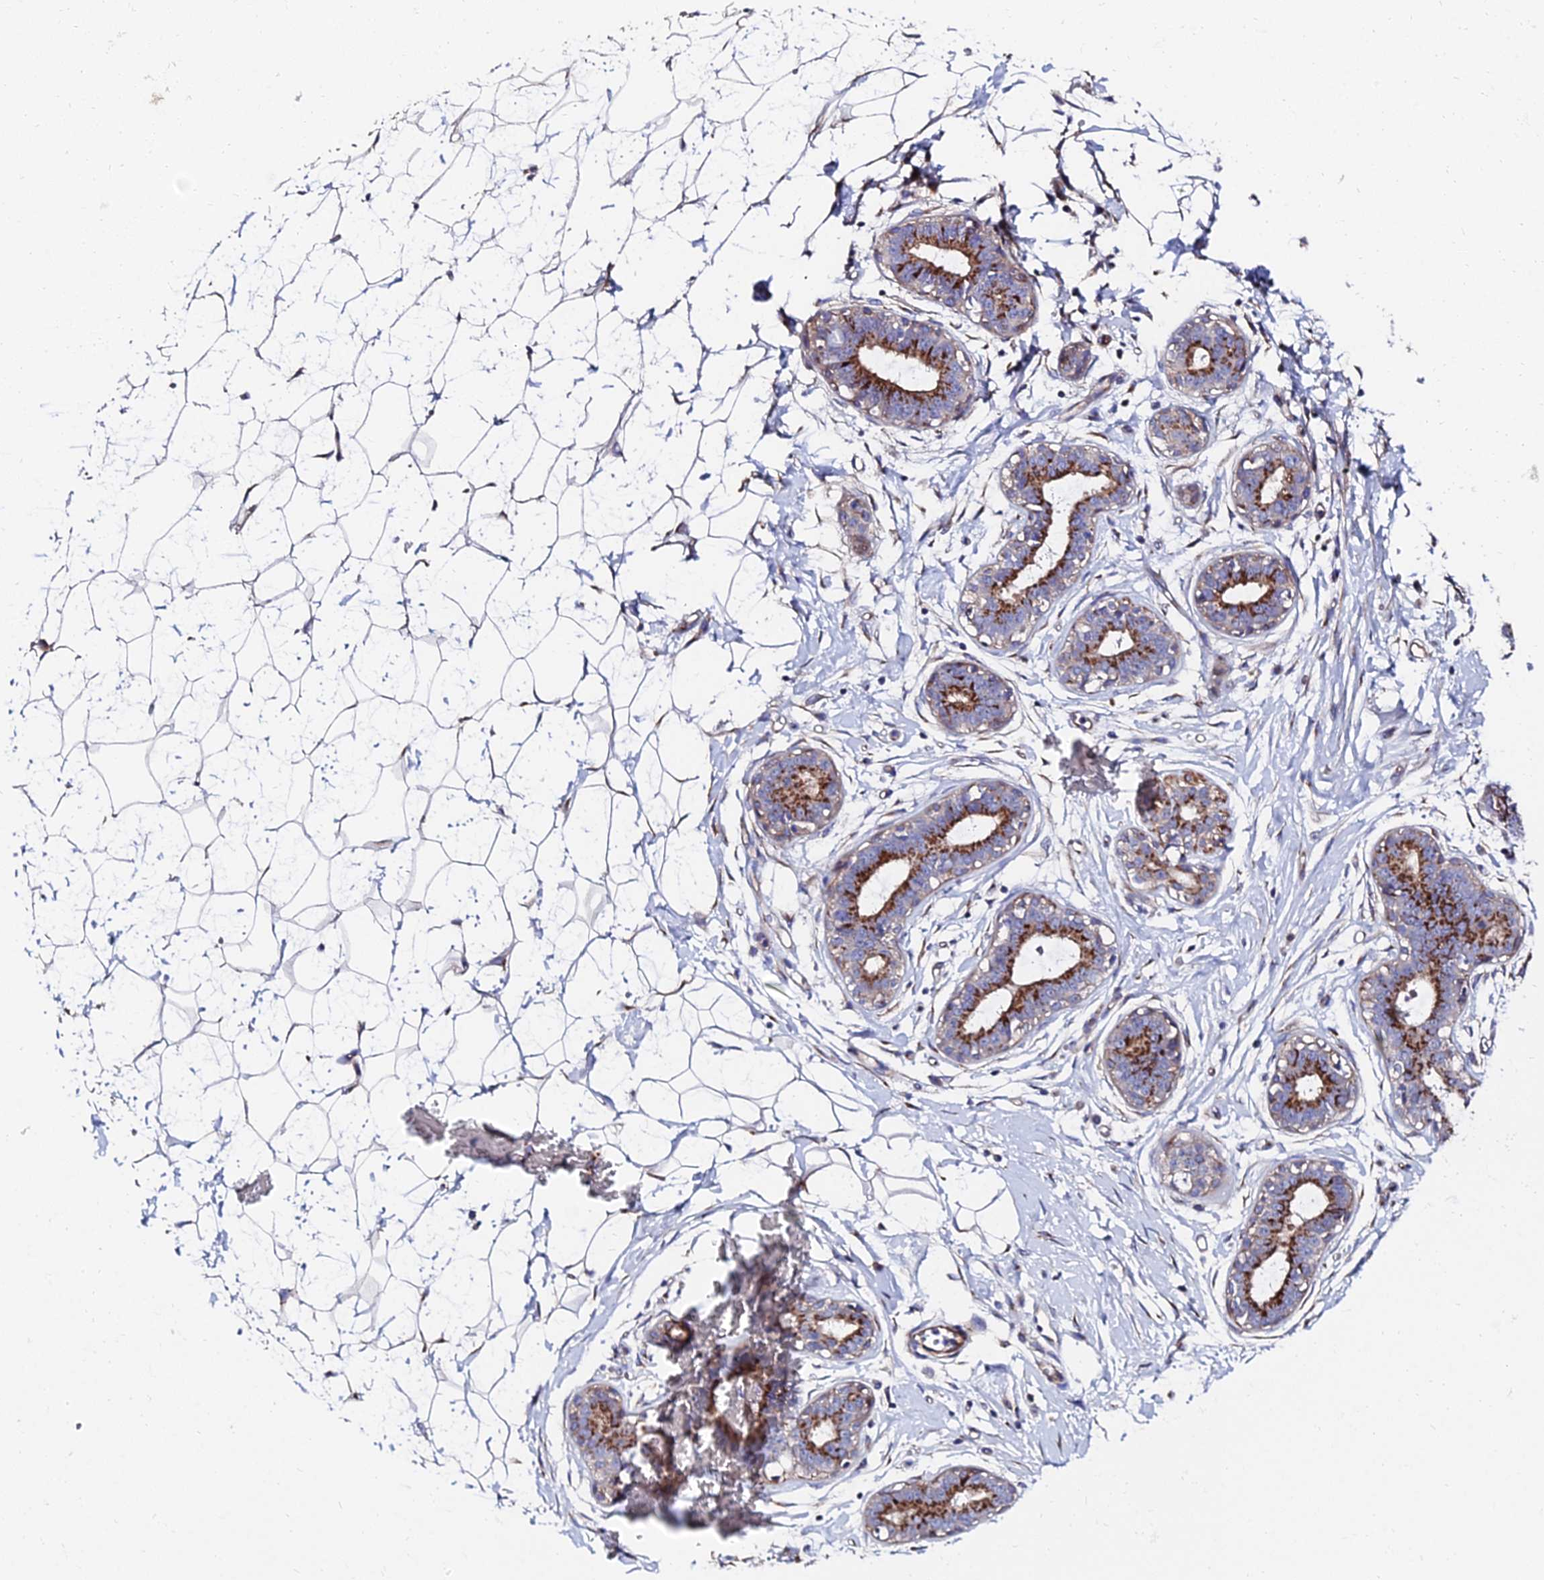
{"staining": {"intensity": "moderate", "quantity": "<25%", "location": "cytoplasmic/membranous"}, "tissue": "breast", "cell_type": "Adipocytes", "image_type": "normal", "snomed": [{"axis": "morphology", "description": "Normal tissue, NOS"}, {"axis": "morphology", "description": "Adenoma, NOS"}, {"axis": "topography", "description": "Breast"}], "caption": "A brown stain shows moderate cytoplasmic/membranous expression of a protein in adipocytes of normal human breast.", "gene": "BORCS8", "patient": {"sex": "female", "age": 23}}